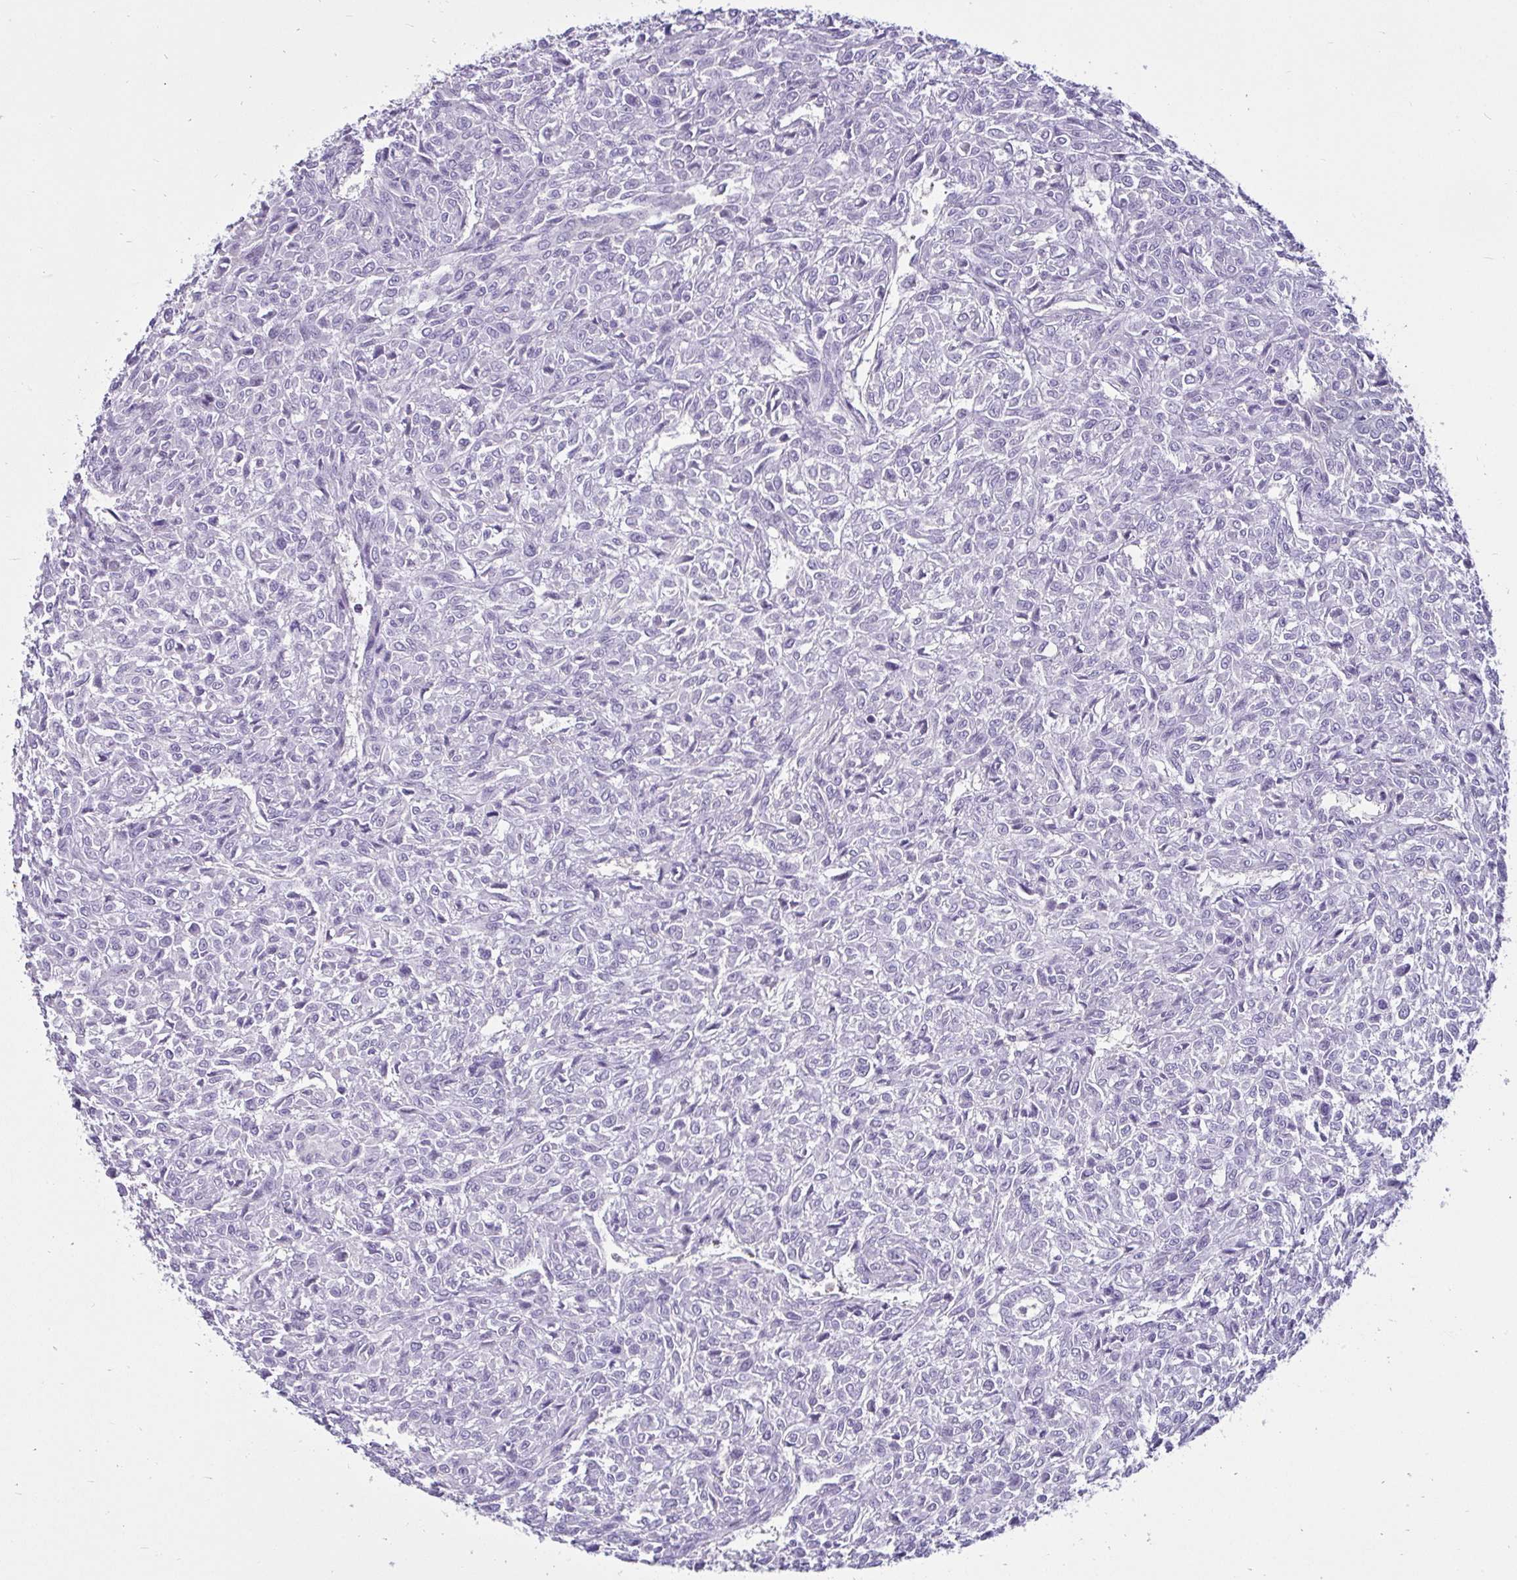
{"staining": {"intensity": "negative", "quantity": "none", "location": "none"}, "tissue": "renal cancer", "cell_type": "Tumor cells", "image_type": "cancer", "snomed": [{"axis": "morphology", "description": "Adenocarcinoma, NOS"}, {"axis": "topography", "description": "Kidney"}], "caption": "DAB (3,3'-diaminobenzidine) immunohistochemical staining of human renal adenocarcinoma displays no significant positivity in tumor cells.", "gene": "CTSZ", "patient": {"sex": "male", "age": 58}}